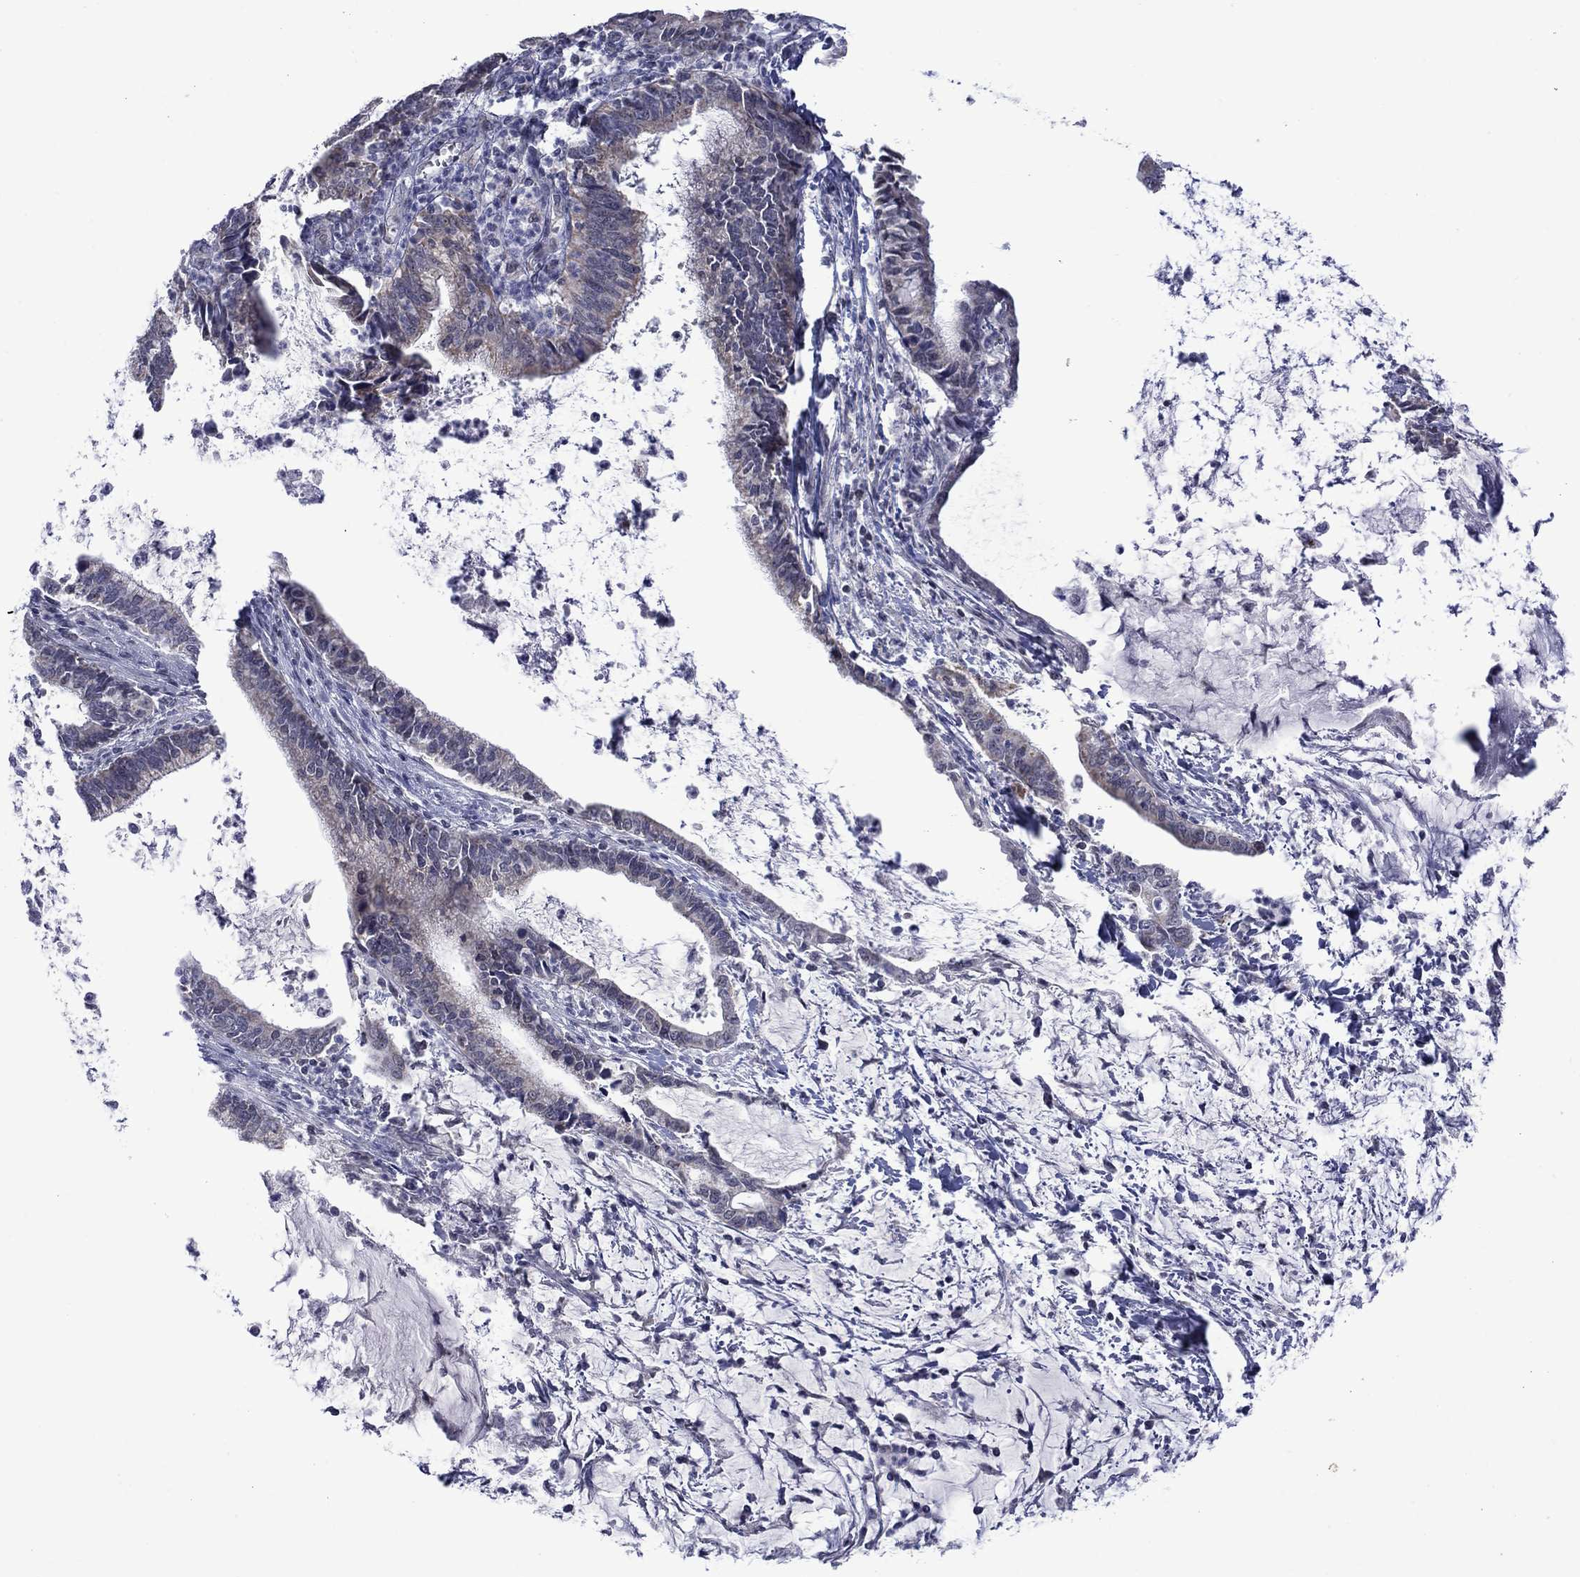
{"staining": {"intensity": "negative", "quantity": "none", "location": "none"}, "tissue": "cervical cancer", "cell_type": "Tumor cells", "image_type": "cancer", "snomed": [{"axis": "morphology", "description": "Adenocarcinoma, NOS"}, {"axis": "topography", "description": "Cervix"}], "caption": "Histopathology image shows no significant protein staining in tumor cells of adenocarcinoma (cervical).", "gene": "KCNJ16", "patient": {"sex": "female", "age": 42}}